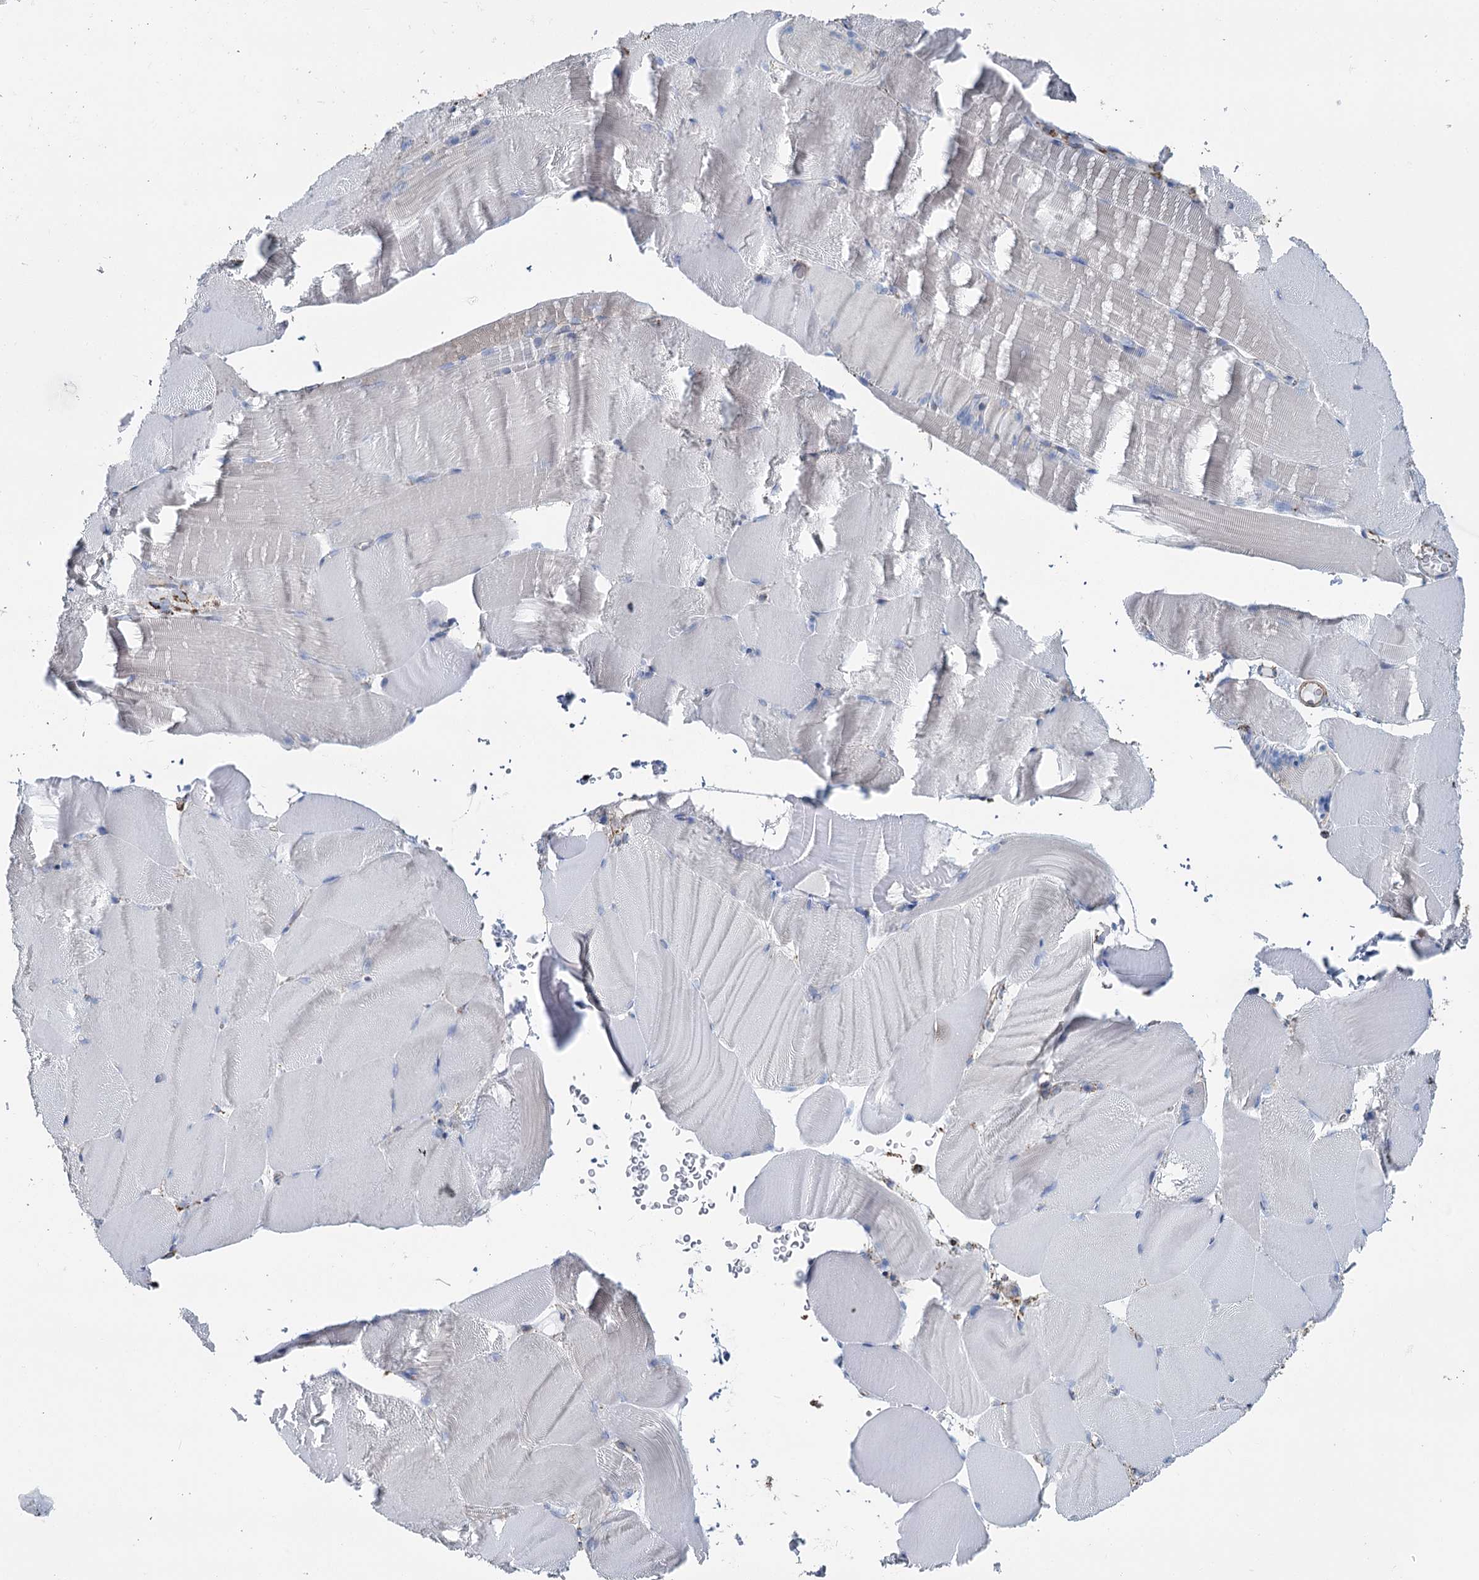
{"staining": {"intensity": "negative", "quantity": "none", "location": "none"}, "tissue": "skeletal muscle", "cell_type": "Myocytes", "image_type": "normal", "snomed": [{"axis": "morphology", "description": "Normal tissue, NOS"}, {"axis": "topography", "description": "Skeletal muscle"}, {"axis": "topography", "description": "Parathyroid gland"}], "caption": "This is a photomicrograph of immunohistochemistry staining of unremarkable skeletal muscle, which shows no expression in myocytes. The staining is performed using DAB brown chromogen with nuclei counter-stained in using hematoxylin.", "gene": "MRPL44", "patient": {"sex": "female", "age": 37}}